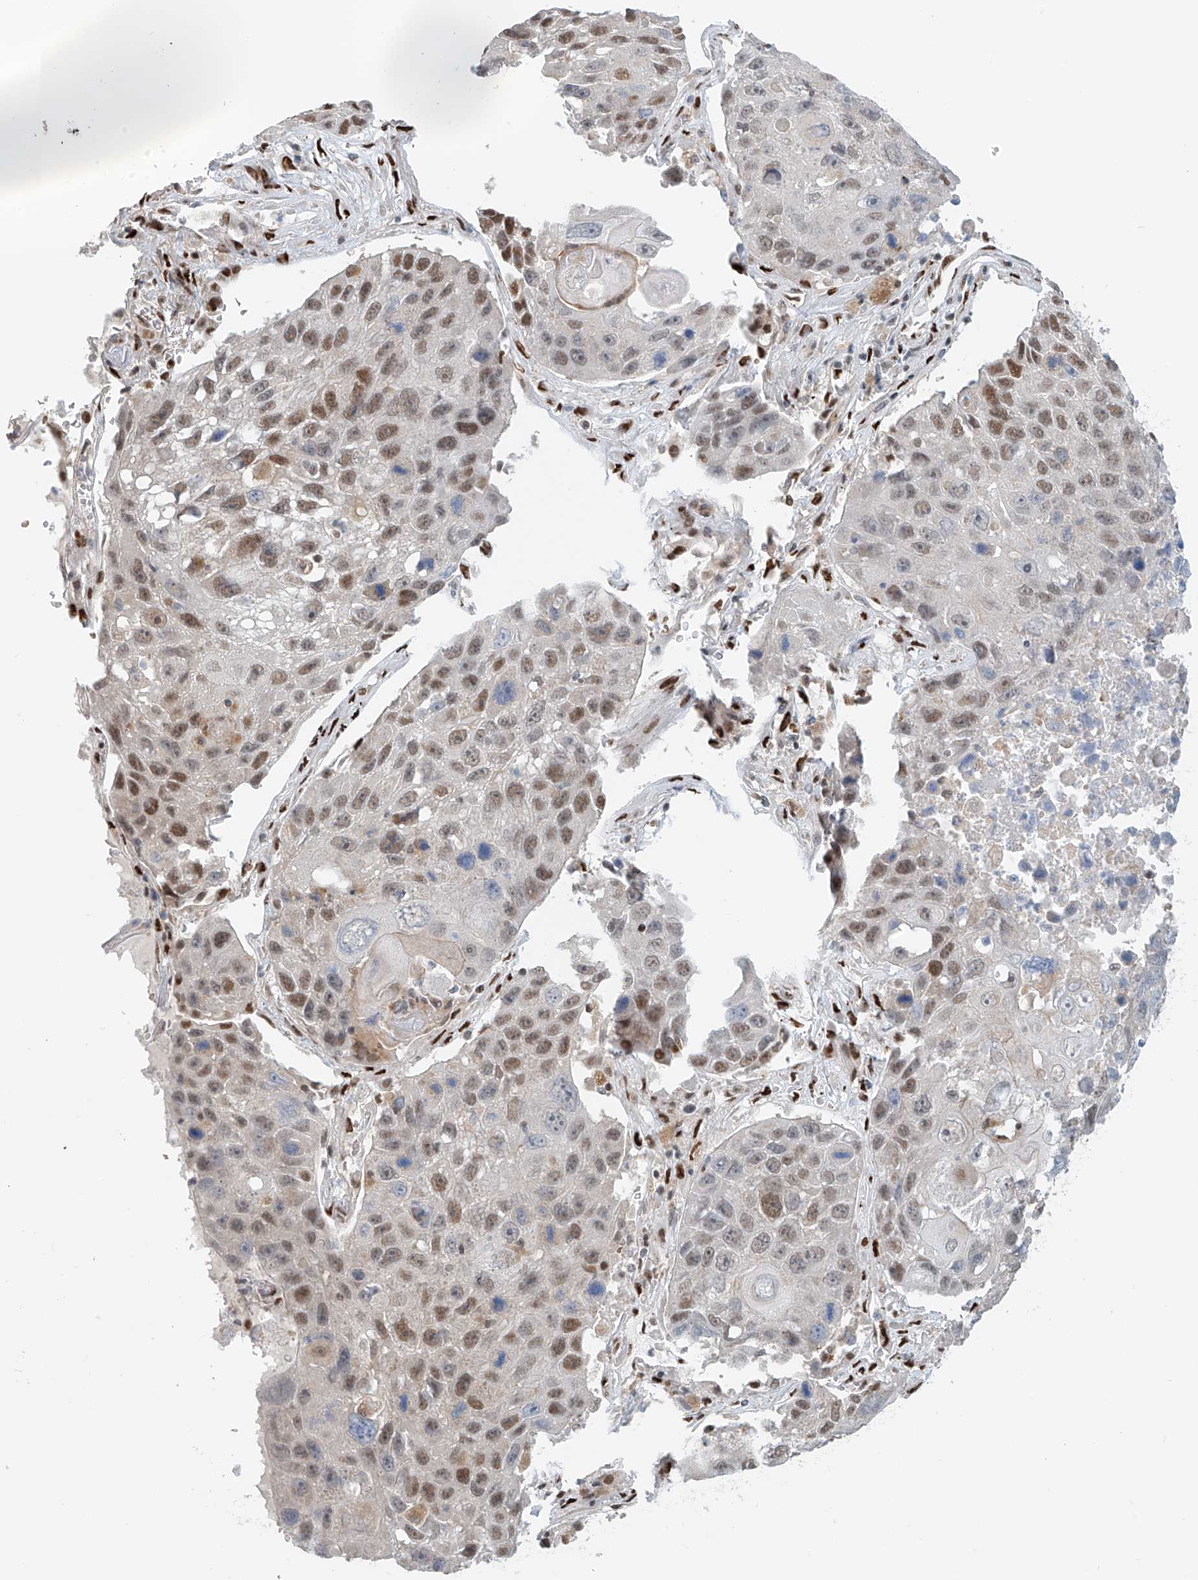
{"staining": {"intensity": "moderate", "quantity": ">75%", "location": "nuclear"}, "tissue": "lung cancer", "cell_type": "Tumor cells", "image_type": "cancer", "snomed": [{"axis": "morphology", "description": "Squamous cell carcinoma, NOS"}, {"axis": "topography", "description": "Lung"}], "caption": "Lung cancer (squamous cell carcinoma) was stained to show a protein in brown. There is medium levels of moderate nuclear positivity in about >75% of tumor cells.", "gene": "ZNF514", "patient": {"sex": "male", "age": 61}}